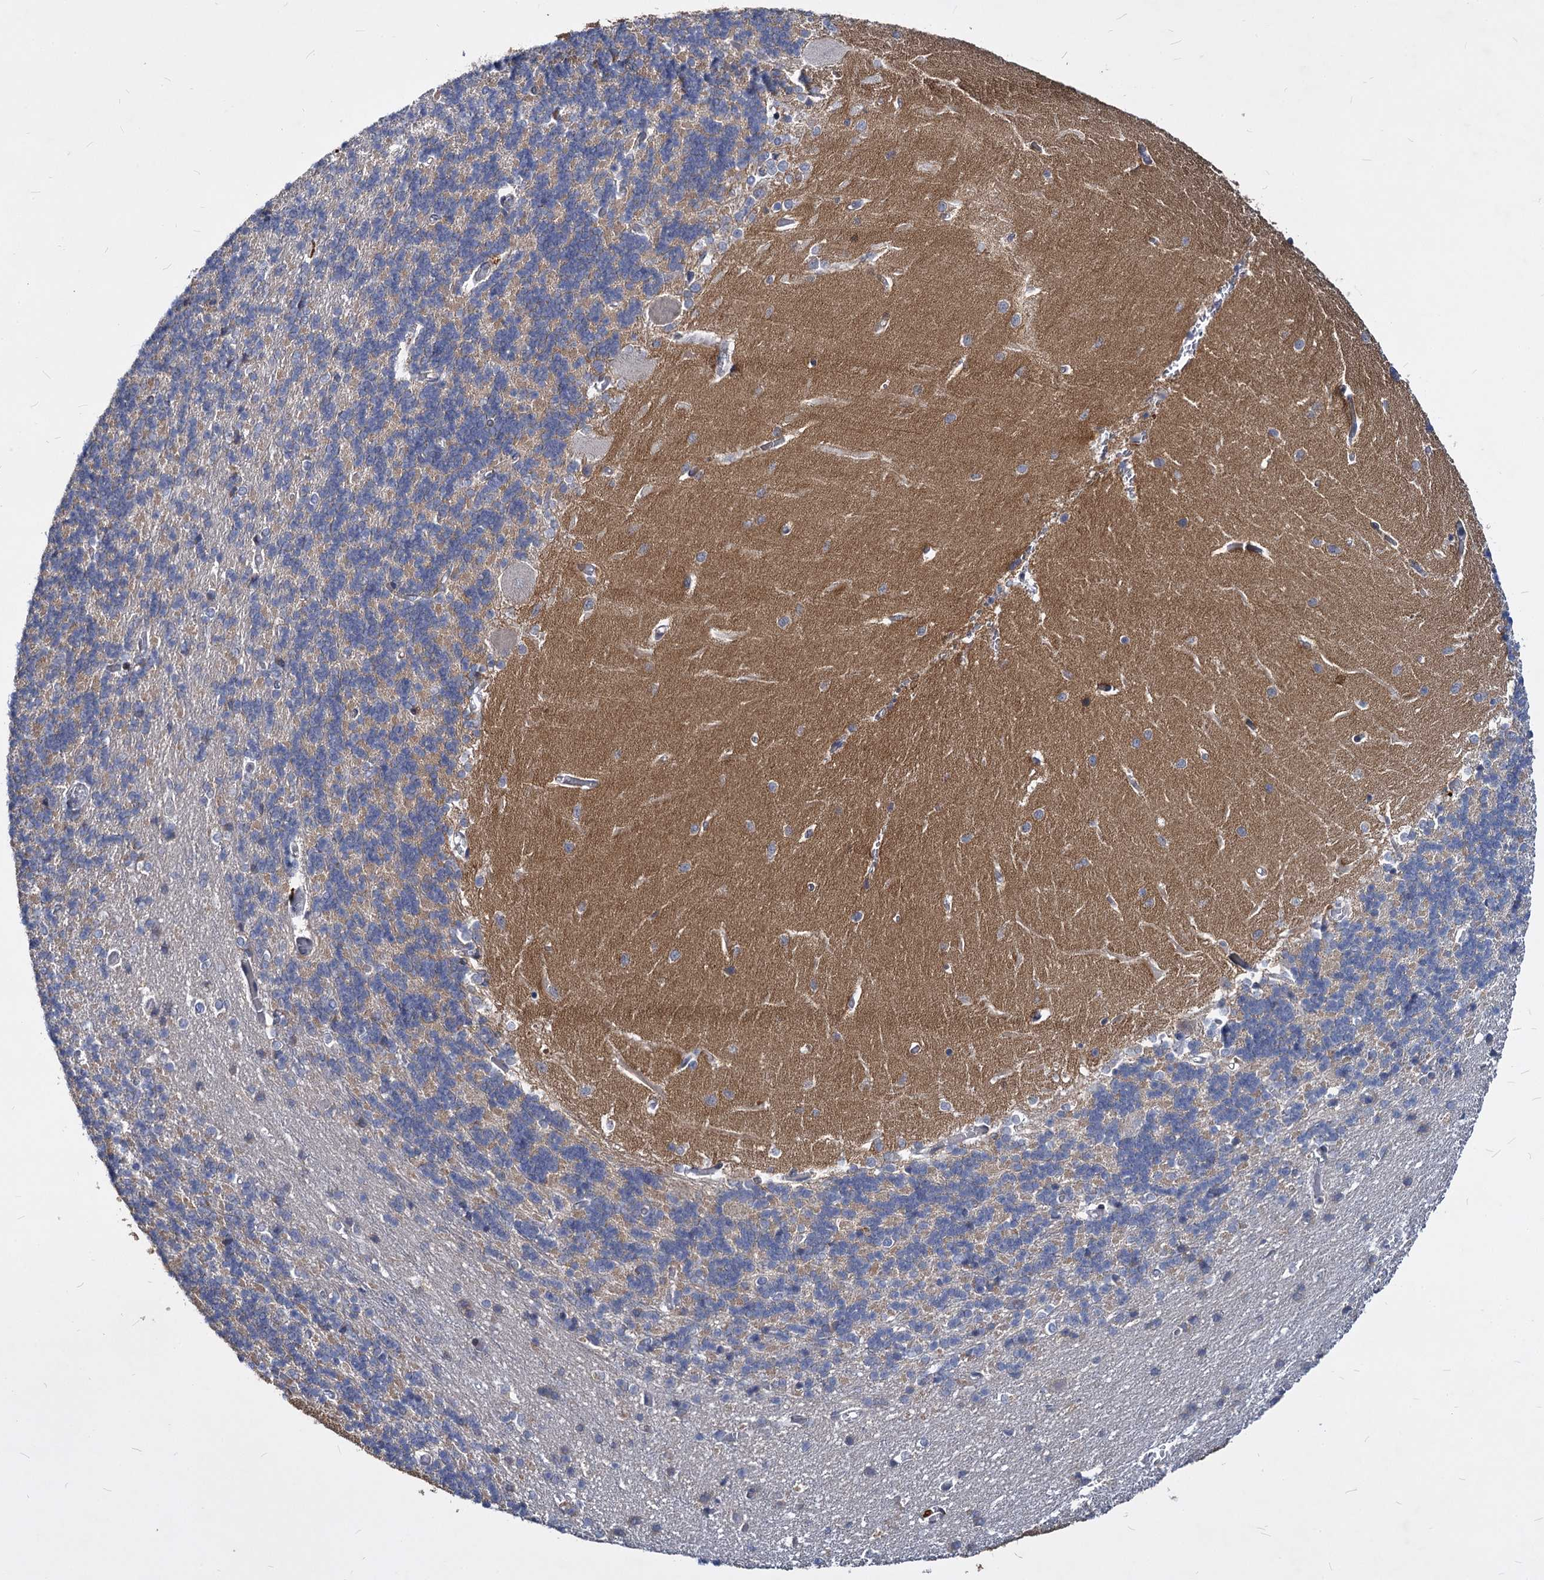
{"staining": {"intensity": "weak", "quantity": "25%-75%", "location": "cytoplasmic/membranous"}, "tissue": "cerebellum", "cell_type": "Cells in granular layer", "image_type": "normal", "snomed": [{"axis": "morphology", "description": "Normal tissue, NOS"}, {"axis": "topography", "description": "Cerebellum"}], "caption": "A micrograph of cerebellum stained for a protein demonstrates weak cytoplasmic/membranous brown staining in cells in granular layer. The protein of interest is shown in brown color, while the nuclei are stained blue.", "gene": "C11orf86", "patient": {"sex": "male", "age": 37}}